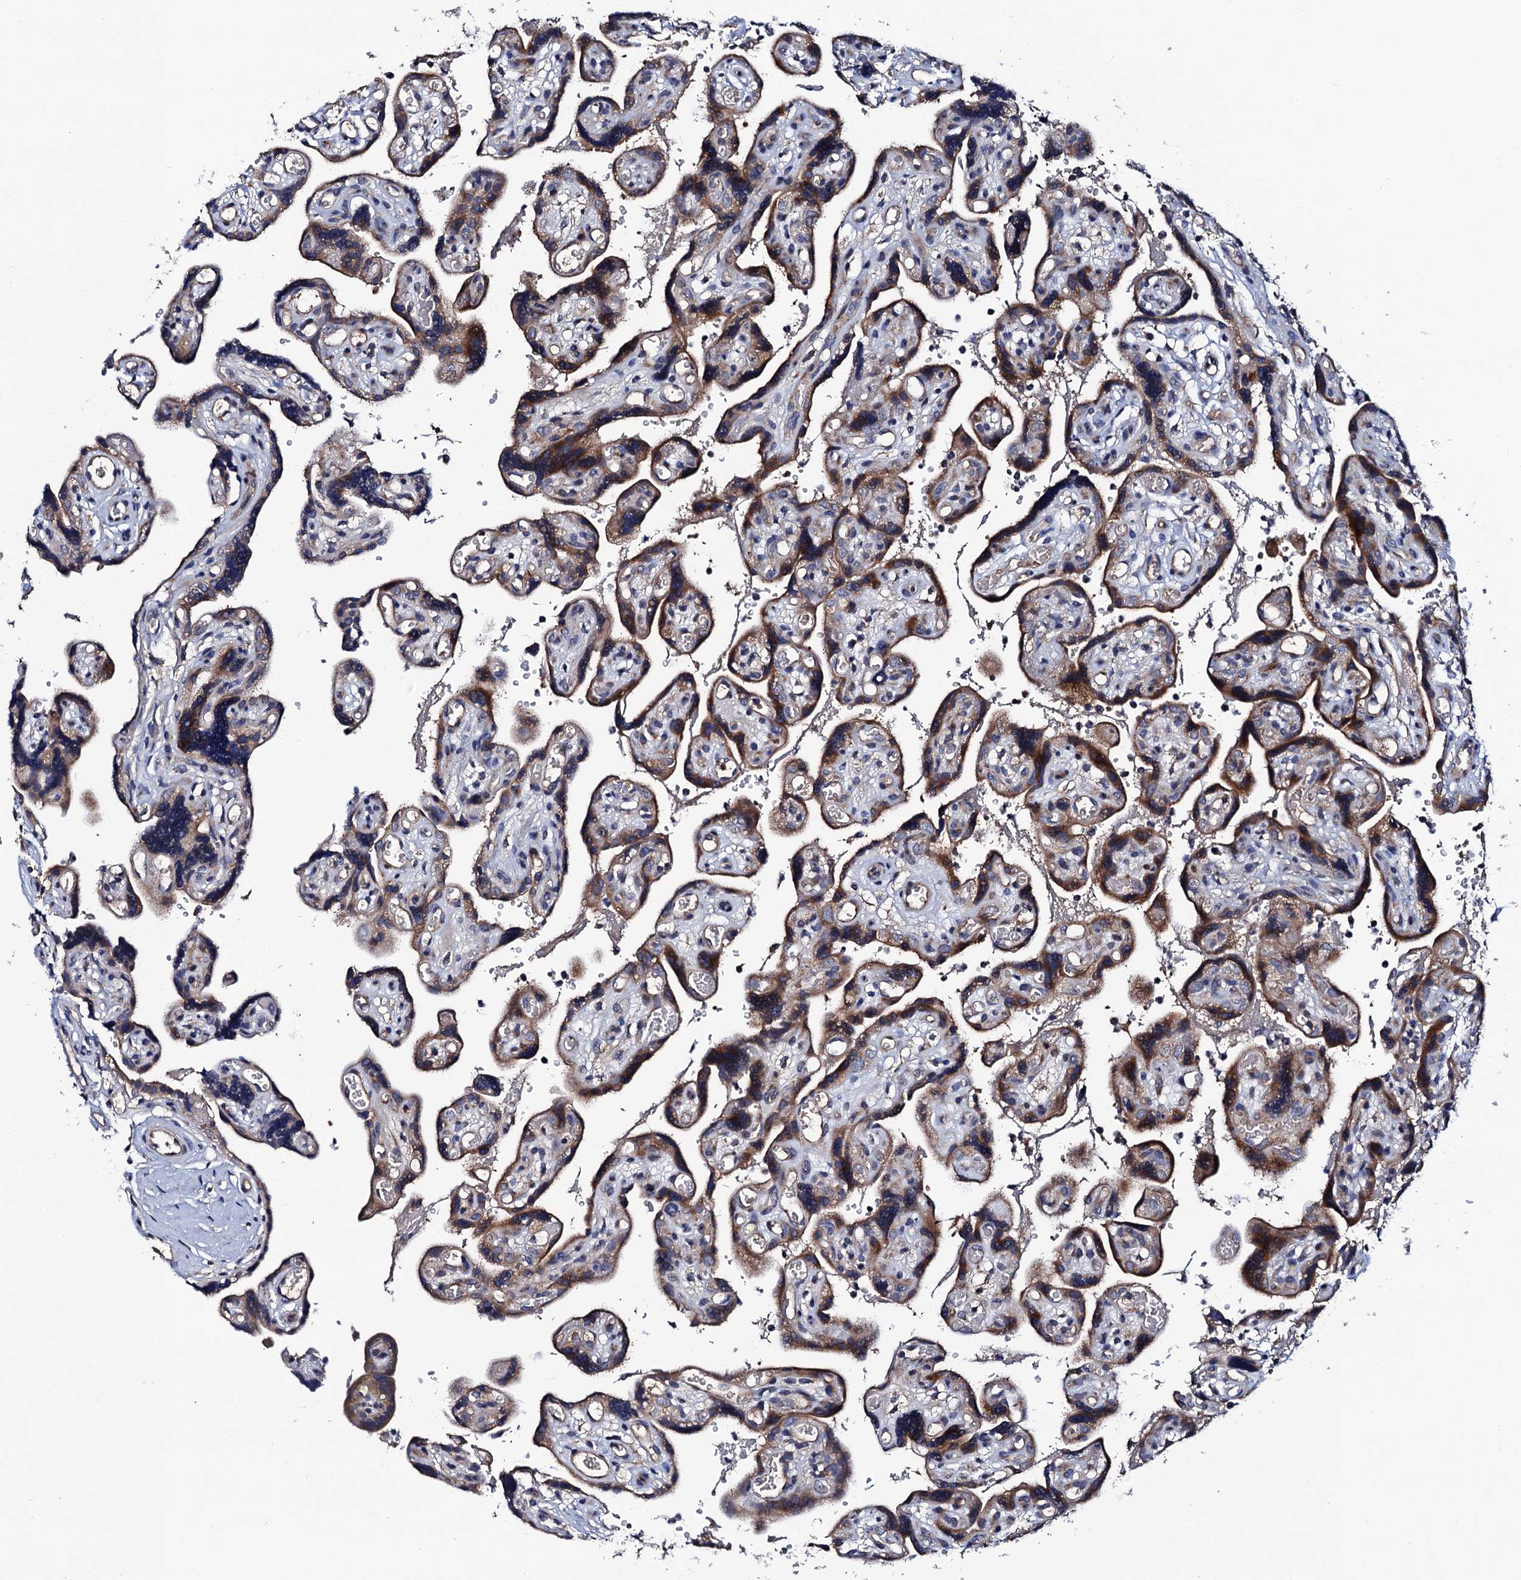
{"staining": {"intensity": "moderate", "quantity": ">75%", "location": "cytoplasmic/membranous"}, "tissue": "placenta", "cell_type": "Decidual cells", "image_type": "normal", "snomed": [{"axis": "morphology", "description": "Normal tissue, NOS"}, {"axis": "topography", "description": "Placenta"}], "caption": "Immunohistochemistry (DAB) staining of normal human placenta exhibits moderate cytoplasmic/membranous protein expression in about >75% of decidual cells. (DAB = brown stain, brightfield microscopy at high magnification).", "gene": "TRMT112", "patient": {"sex": "female", "age": 30}}